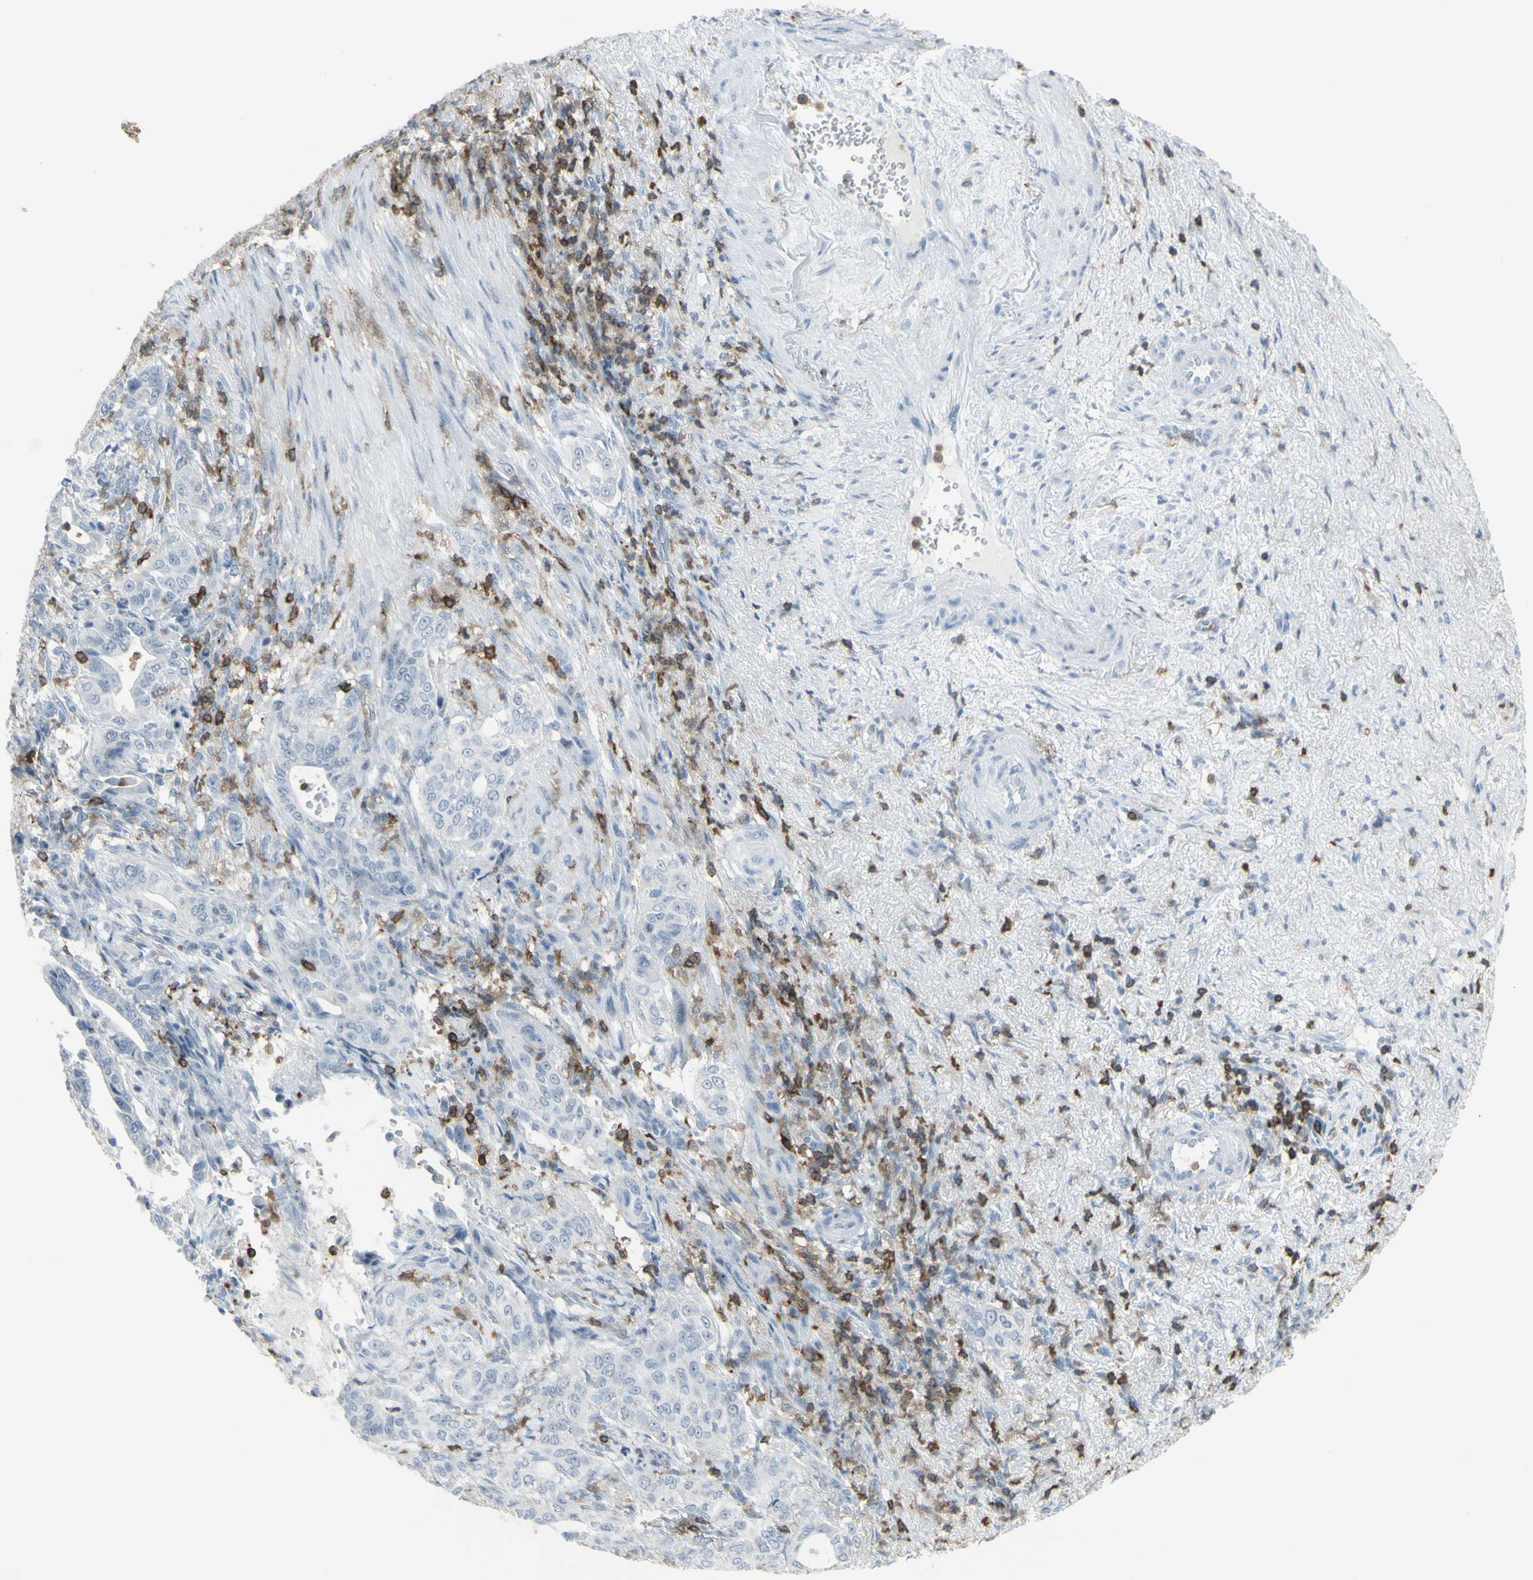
{"staining": {"intensity": "negative", "quantity": "none", "location": "none"}, "tissue": "liver cancer", "cell_type": "Tumor cells", "image_type": "cancer", "snomed": [{"axis": "morphology", "description": "Cholangiocarcinoma"}, {"axis": "topography", "description": "Liver"}], "caption": "The photomicrograph displays no staining of tumor cells in cholangiocarcinoma (liver).", "gene": "NRG1", "patient": {"sex": "female", "age": 67}}